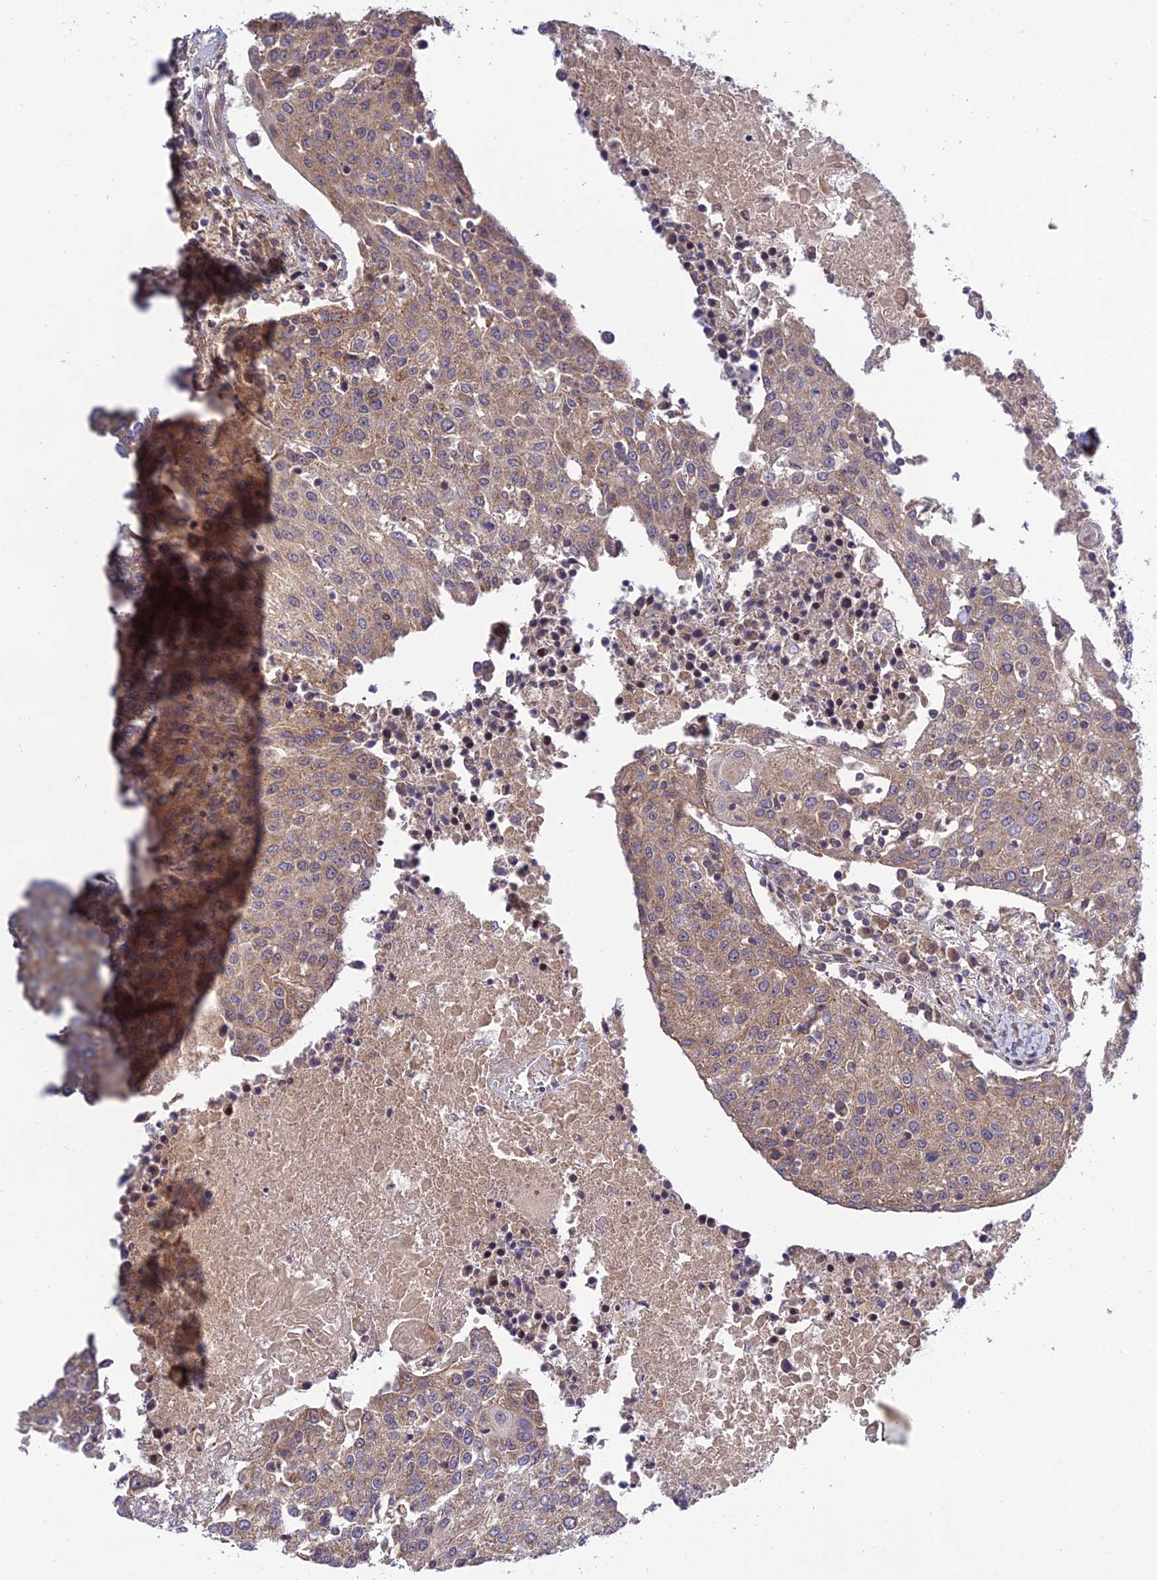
{"staining": {"intensity": "weak", "quantity": ">75%", "location": "cytoplasmic/membranous"}, "tissue": "urothelial cancer", "cell_type": "Tumor cells", "image_type": "cancer", "snomed": [{"axis": "morphology", "description": "Urothelial carcinoma, High grade"}, {"axis": "topography", "description": "Urinary bladder"}], "caption": "Urothelial cancer stained with DAB (3,3'-diaminobenzidine) IHC demonstrates low levels of weak cytoplasmic/membranous expression in about >75% of tumor cells. (DAB IHC, brown staining for protein, blue staining for nuclei).", "gene": "PLEKHG2", "patient": {"sex": "female", "age": 85}}